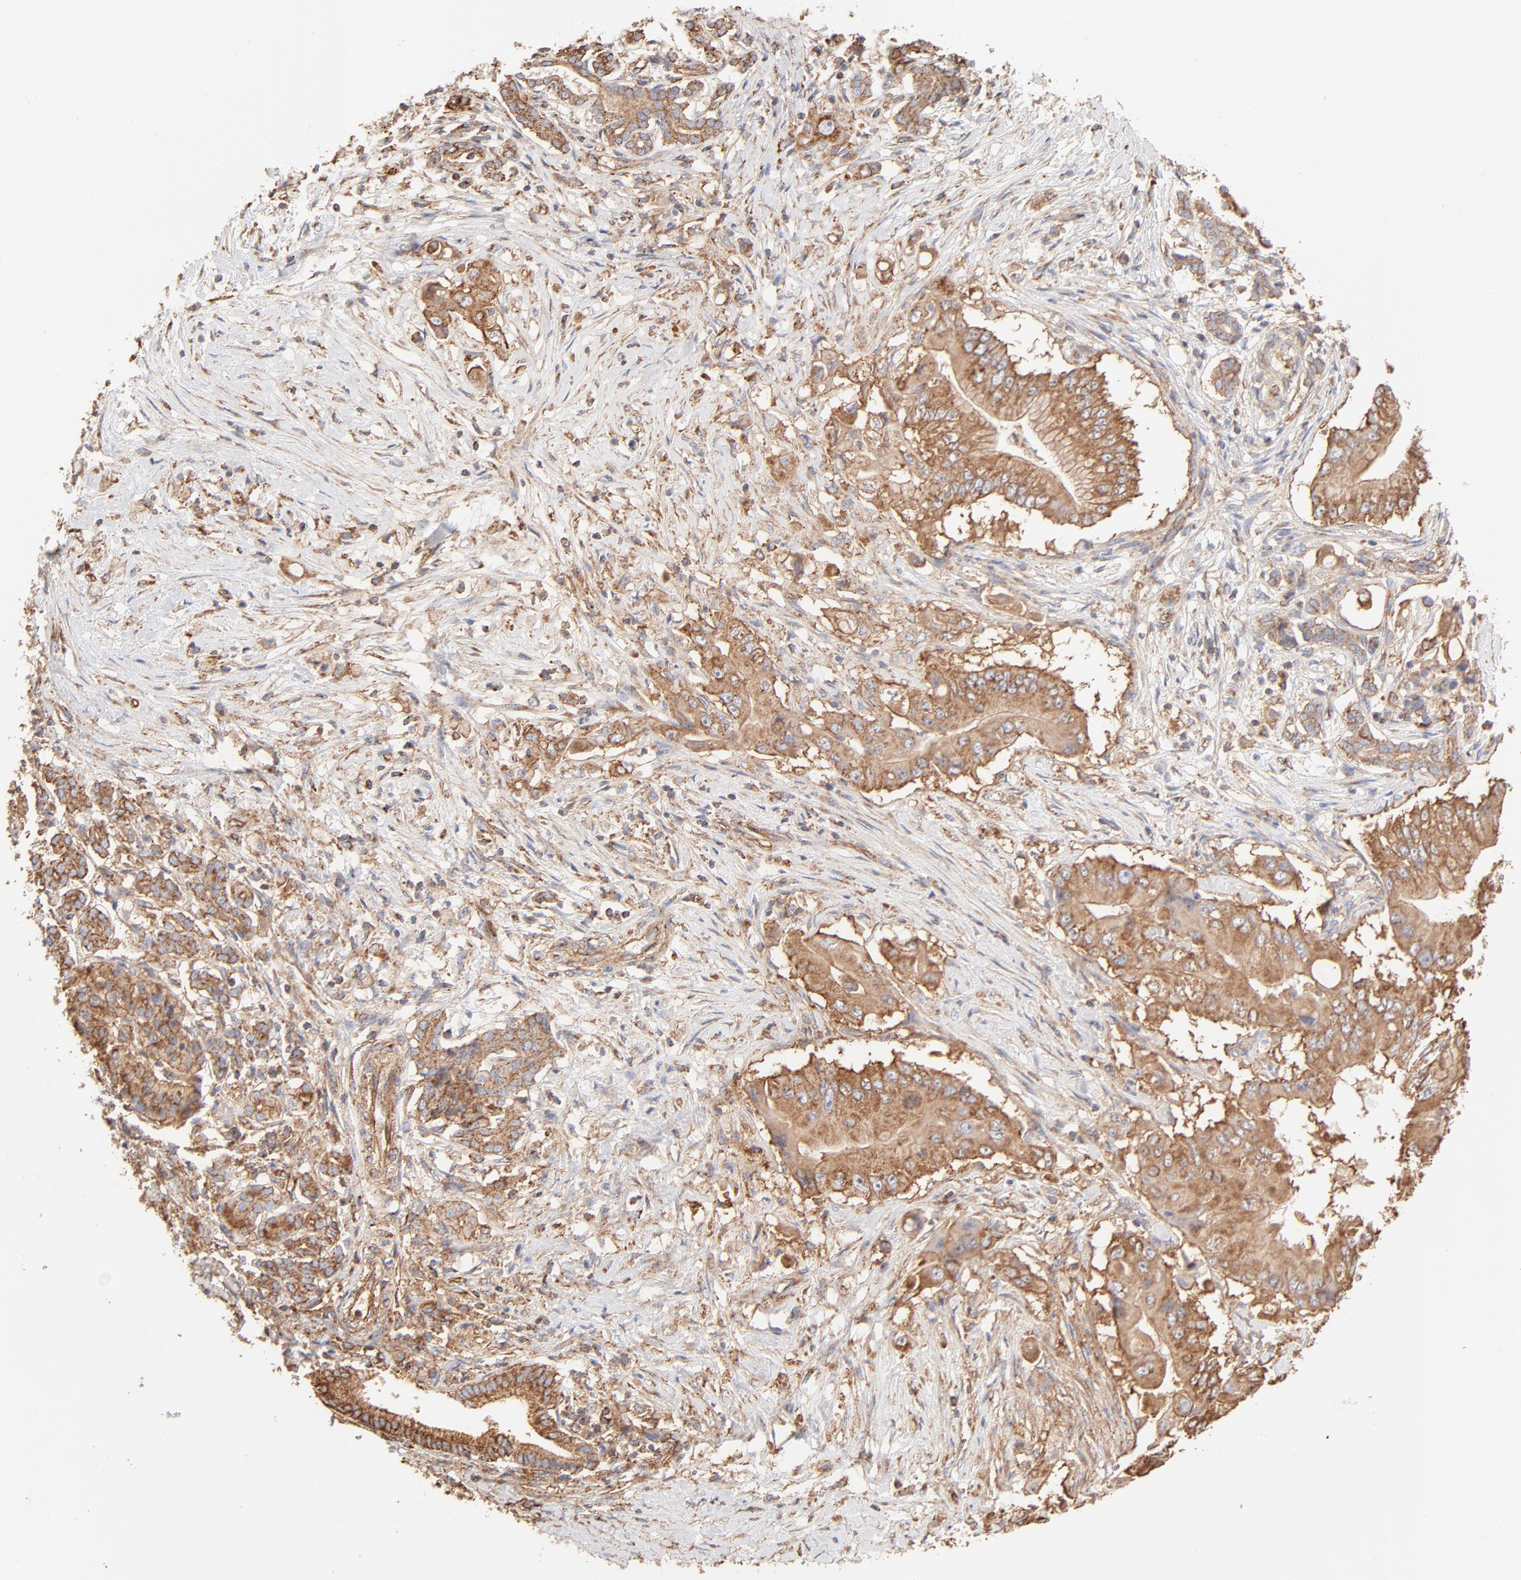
{"staining": {"intensity": "moderate", "quantity": ">75%", "location": "cytoplasmic/membranous"}, "tissue": "pancreatic cancer", "cell_type": "Tumor cells", "image_type": "cancer", "snomed": [{"axis": "morphology", "description": "Adenocarcinoma, NOS"}, {"axis": "topography", "description": "Pancreas"}], "caption": "Moderate cytoplasmic/membranous positivity is seen in about >75% of tumor cells in adenocarcinoma (pancreatic). The protein is stained brown, and the nuclei are stained in blue (DAB IHC with brightfield microscopy, high magnification).", "gene": "CLTB", "patient": {"sex": "male", "age": 62}}